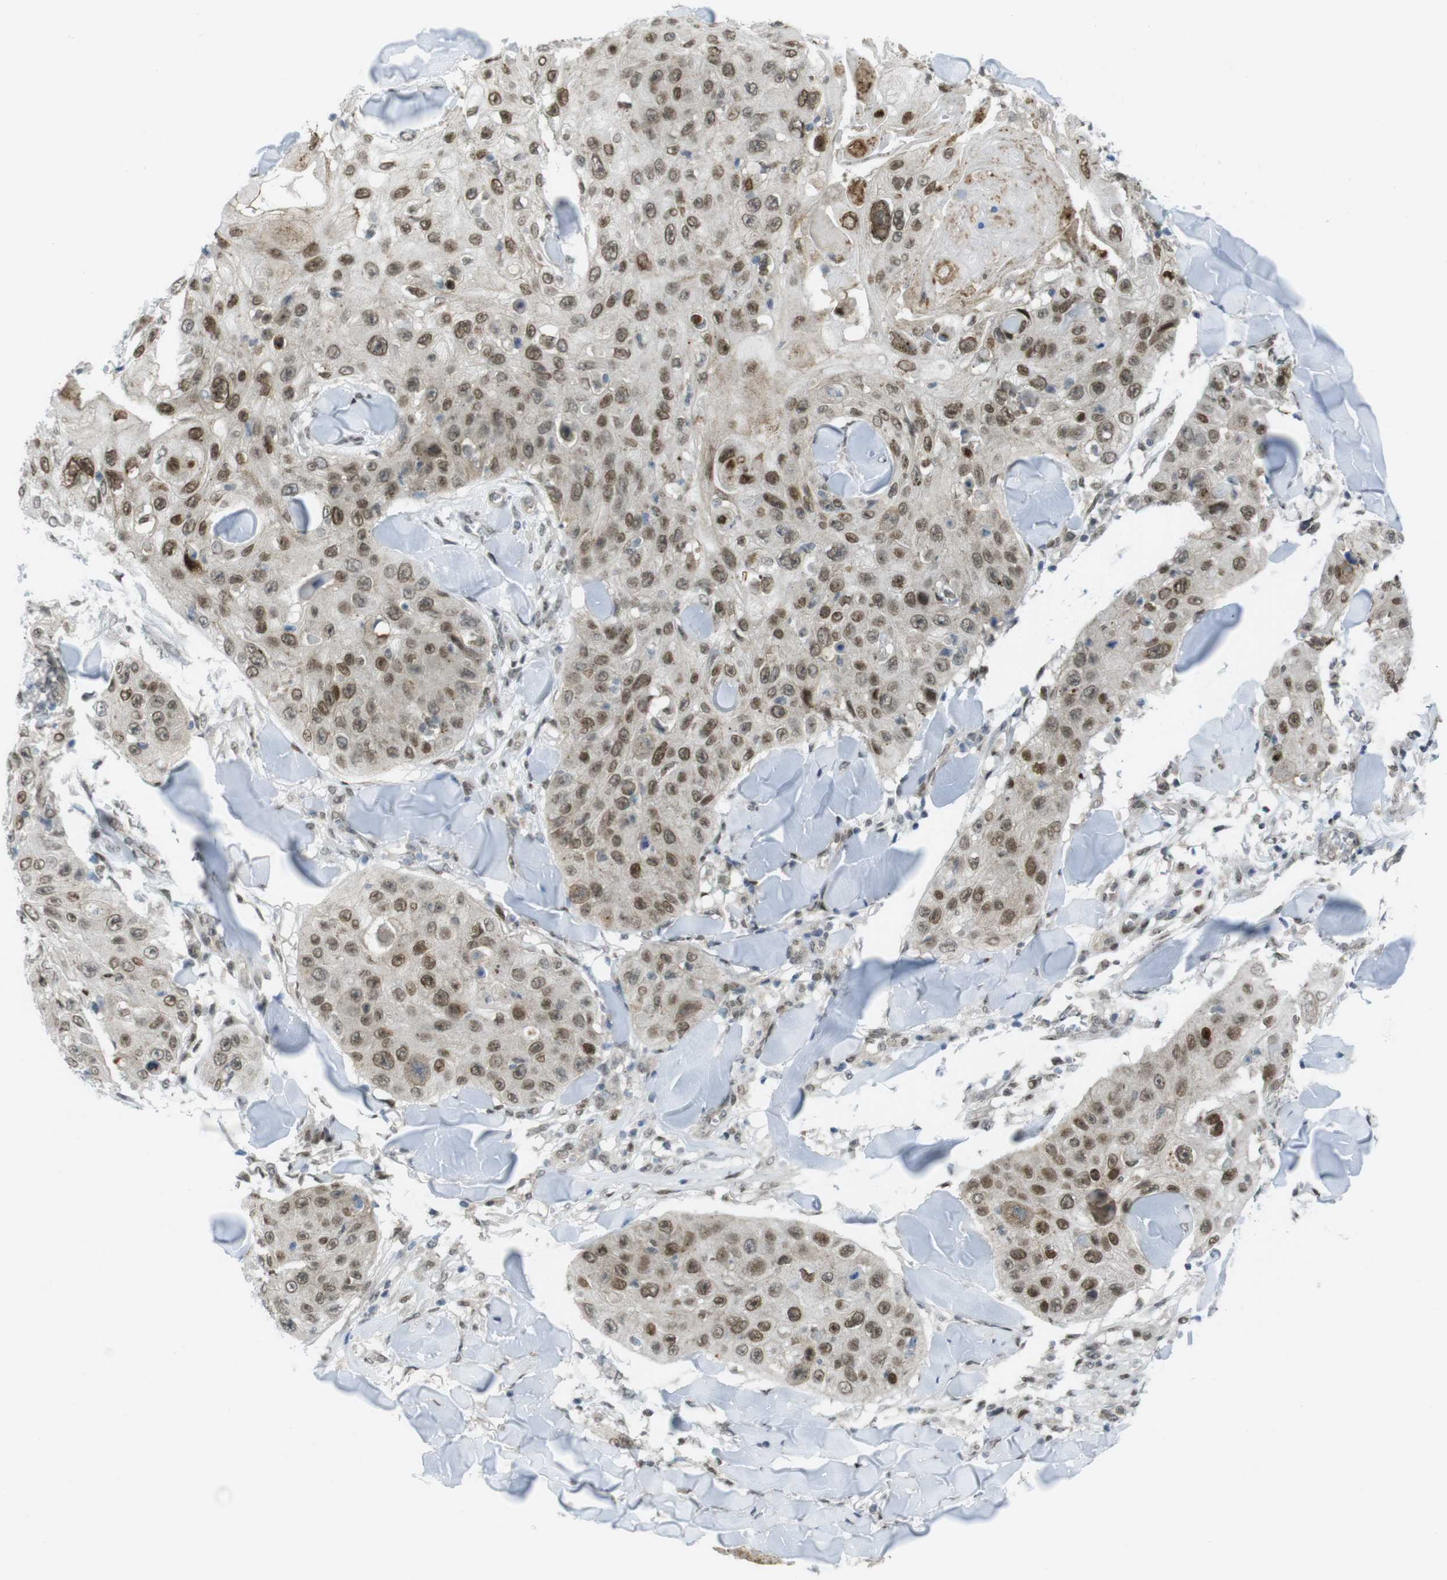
{"staining": {"intensity": "moderate", "quantity": ">75%", "location": "nuclear"}, "tissue": "skin cancer", "cell_type": "Tumor cells", "image_type": "cancer", "snomed": [{"axis": "morphology", "description": "Squamous cell carcinoma, NOS"}, {"axis": "topography", "description": "Skin"}], "caption": "Immunohistochemical staining of skin cancer exhibits medium levels of moderate nuclear protein expression in approximately >75% of tumor cells.", "gene": "UBB", "patient": {"sex": "male", "age": 86}}